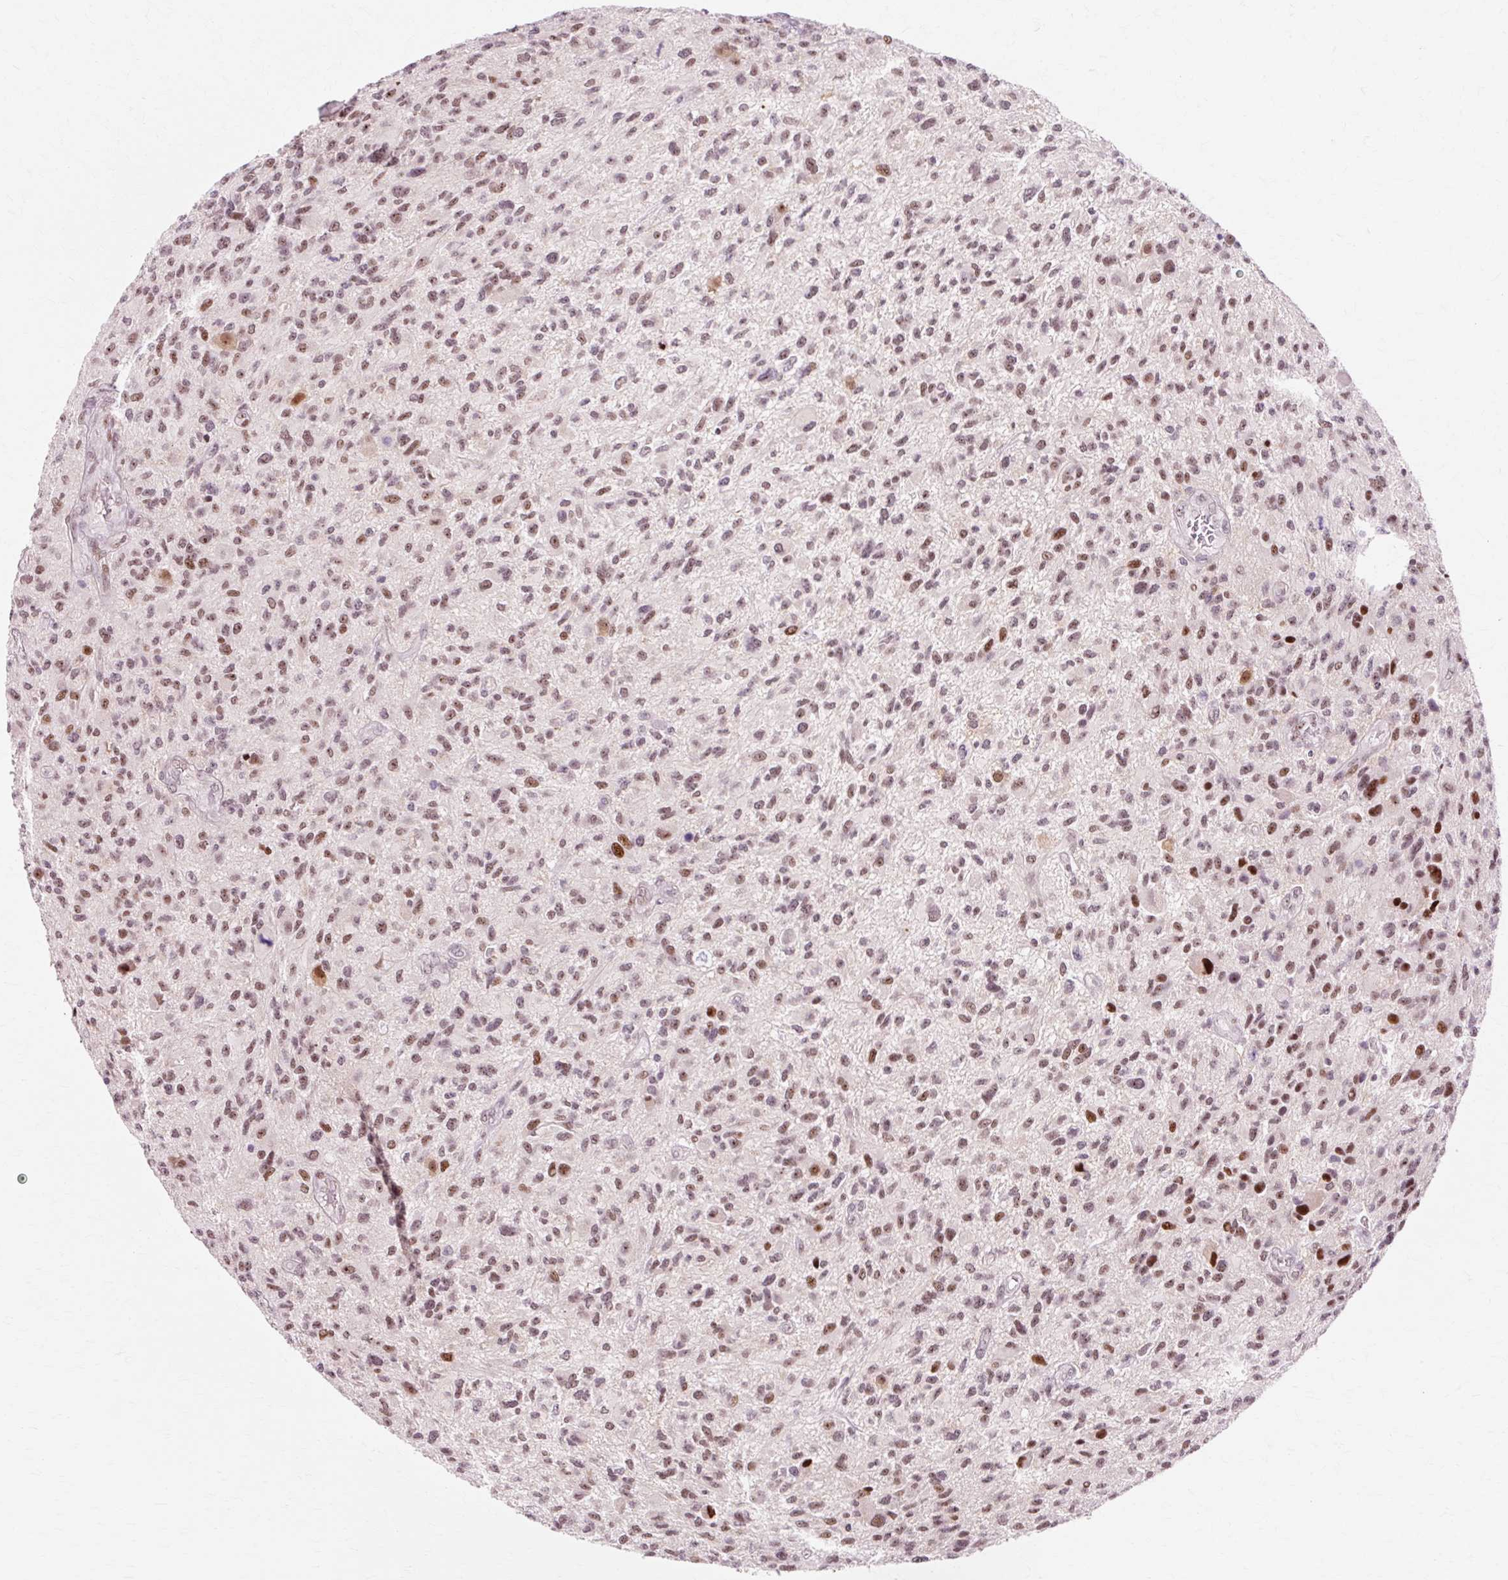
{"staining": {"intensity": "moderate", "quantity": ">75%", "location": "nuclear"}, "tissue": "glioma", "cell_type": "Tumor cells", "image_type": "cancer", "snomed": [{"axis": "morphology", "description": "Glioma, malignant, High grade"}, {"axis": "topography", "description": "Brain"}], "caption": "High-grade glioma (malignant) was stained to show a protein in brown. There is medium levels of moderate nuclear expression in about >75% of tumor cells.", "gene": "MACROD2", "patient": {"sex": "male", "age": 47}}